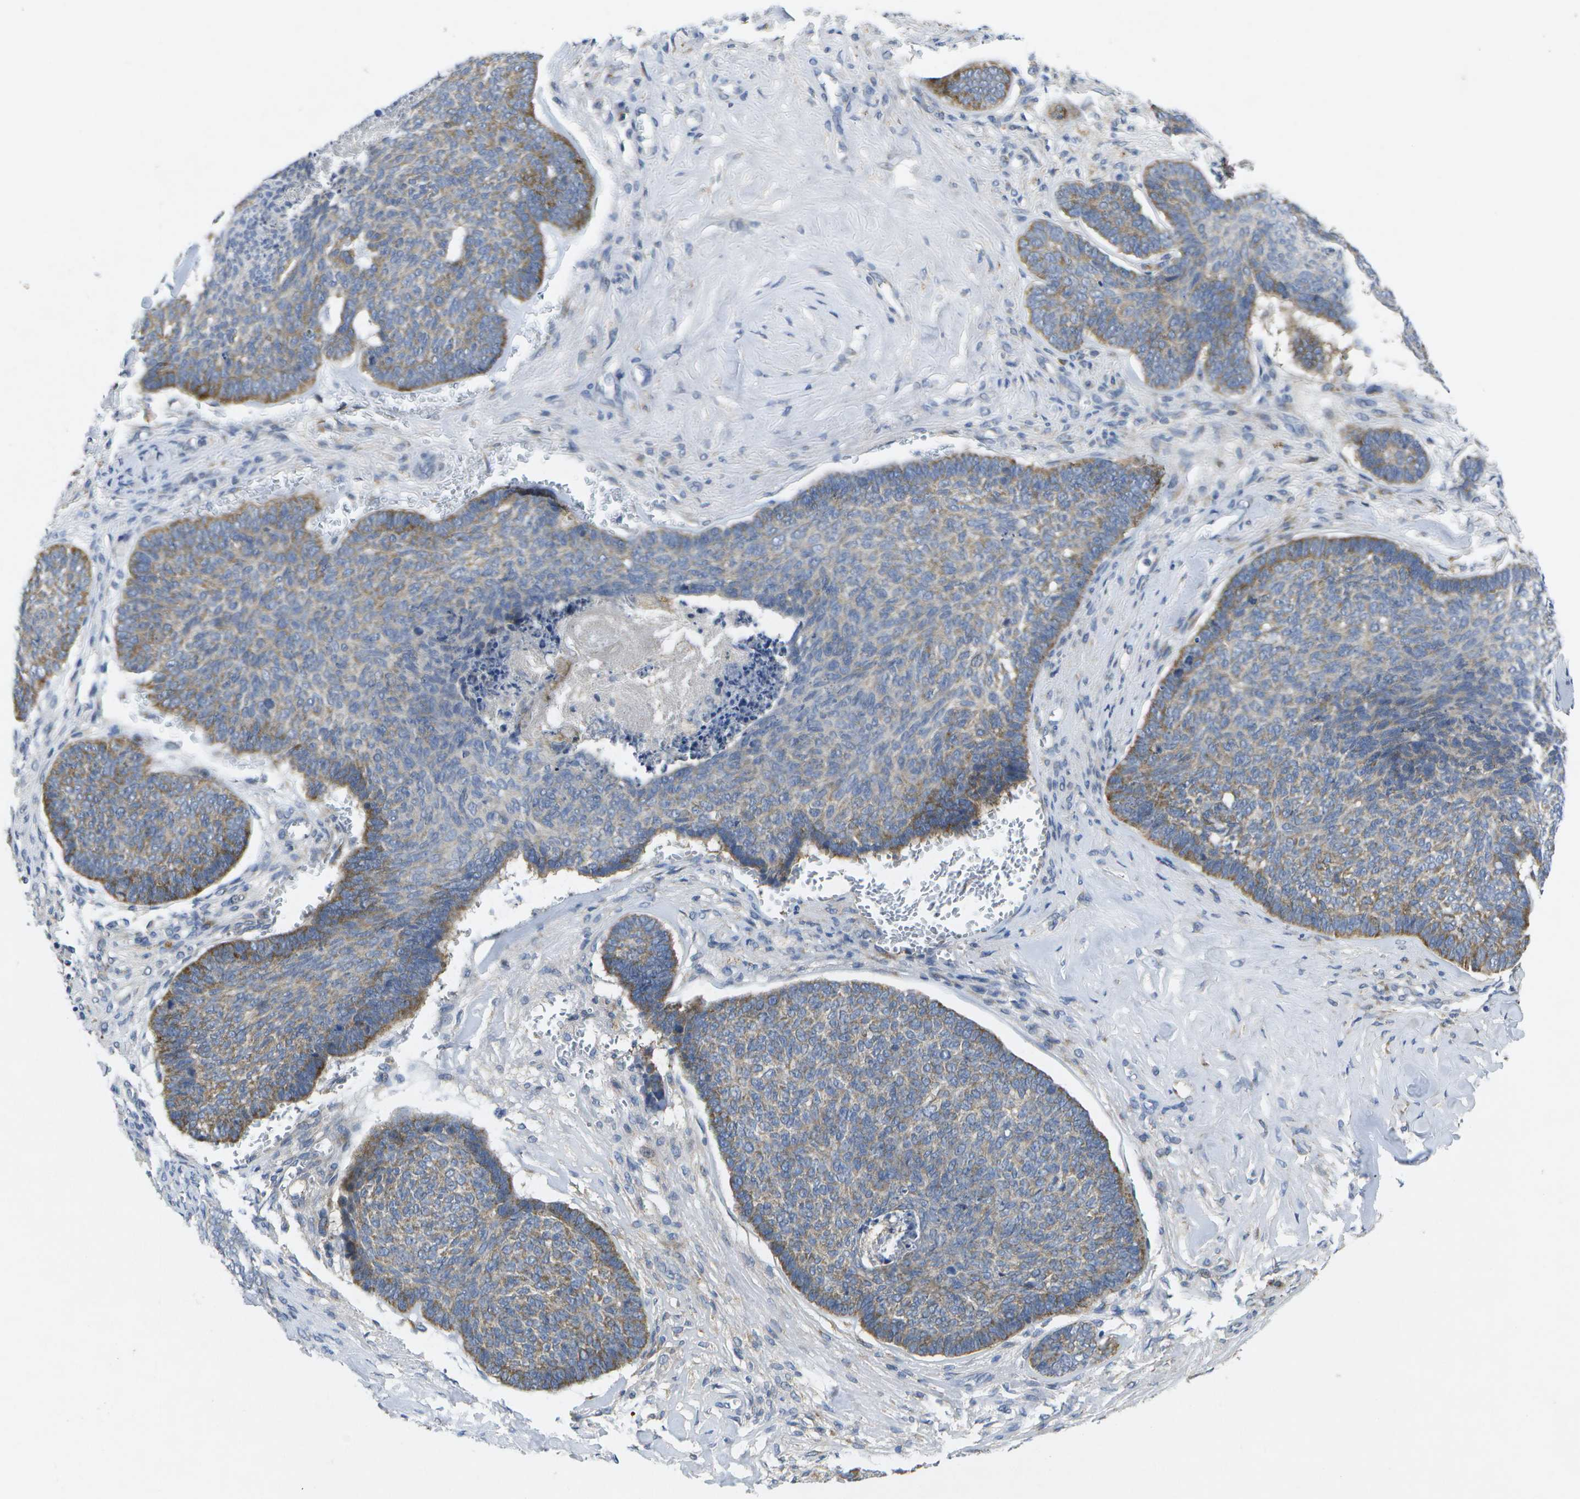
{"staining": {"intensity": "moderate", "quantity": "<25%", "location": "cytoplasmic/membranous"}, "tissue": "skin cancer", "cell_type": "Tumor cells", "image_type": "cancer", "snomed": [{"axis": "morphology", "description": "Basal cell carcinoma"}, {"axis": "topography", "description": "Skin"}], "caption": "Basal cell carcinoma (skin) stained for a protein demonstrates moderate cytoplasmic/membranous positivity in tumor cells.", "gene": "KDELR1", "patient": {"sex": "male", "age": 84}}